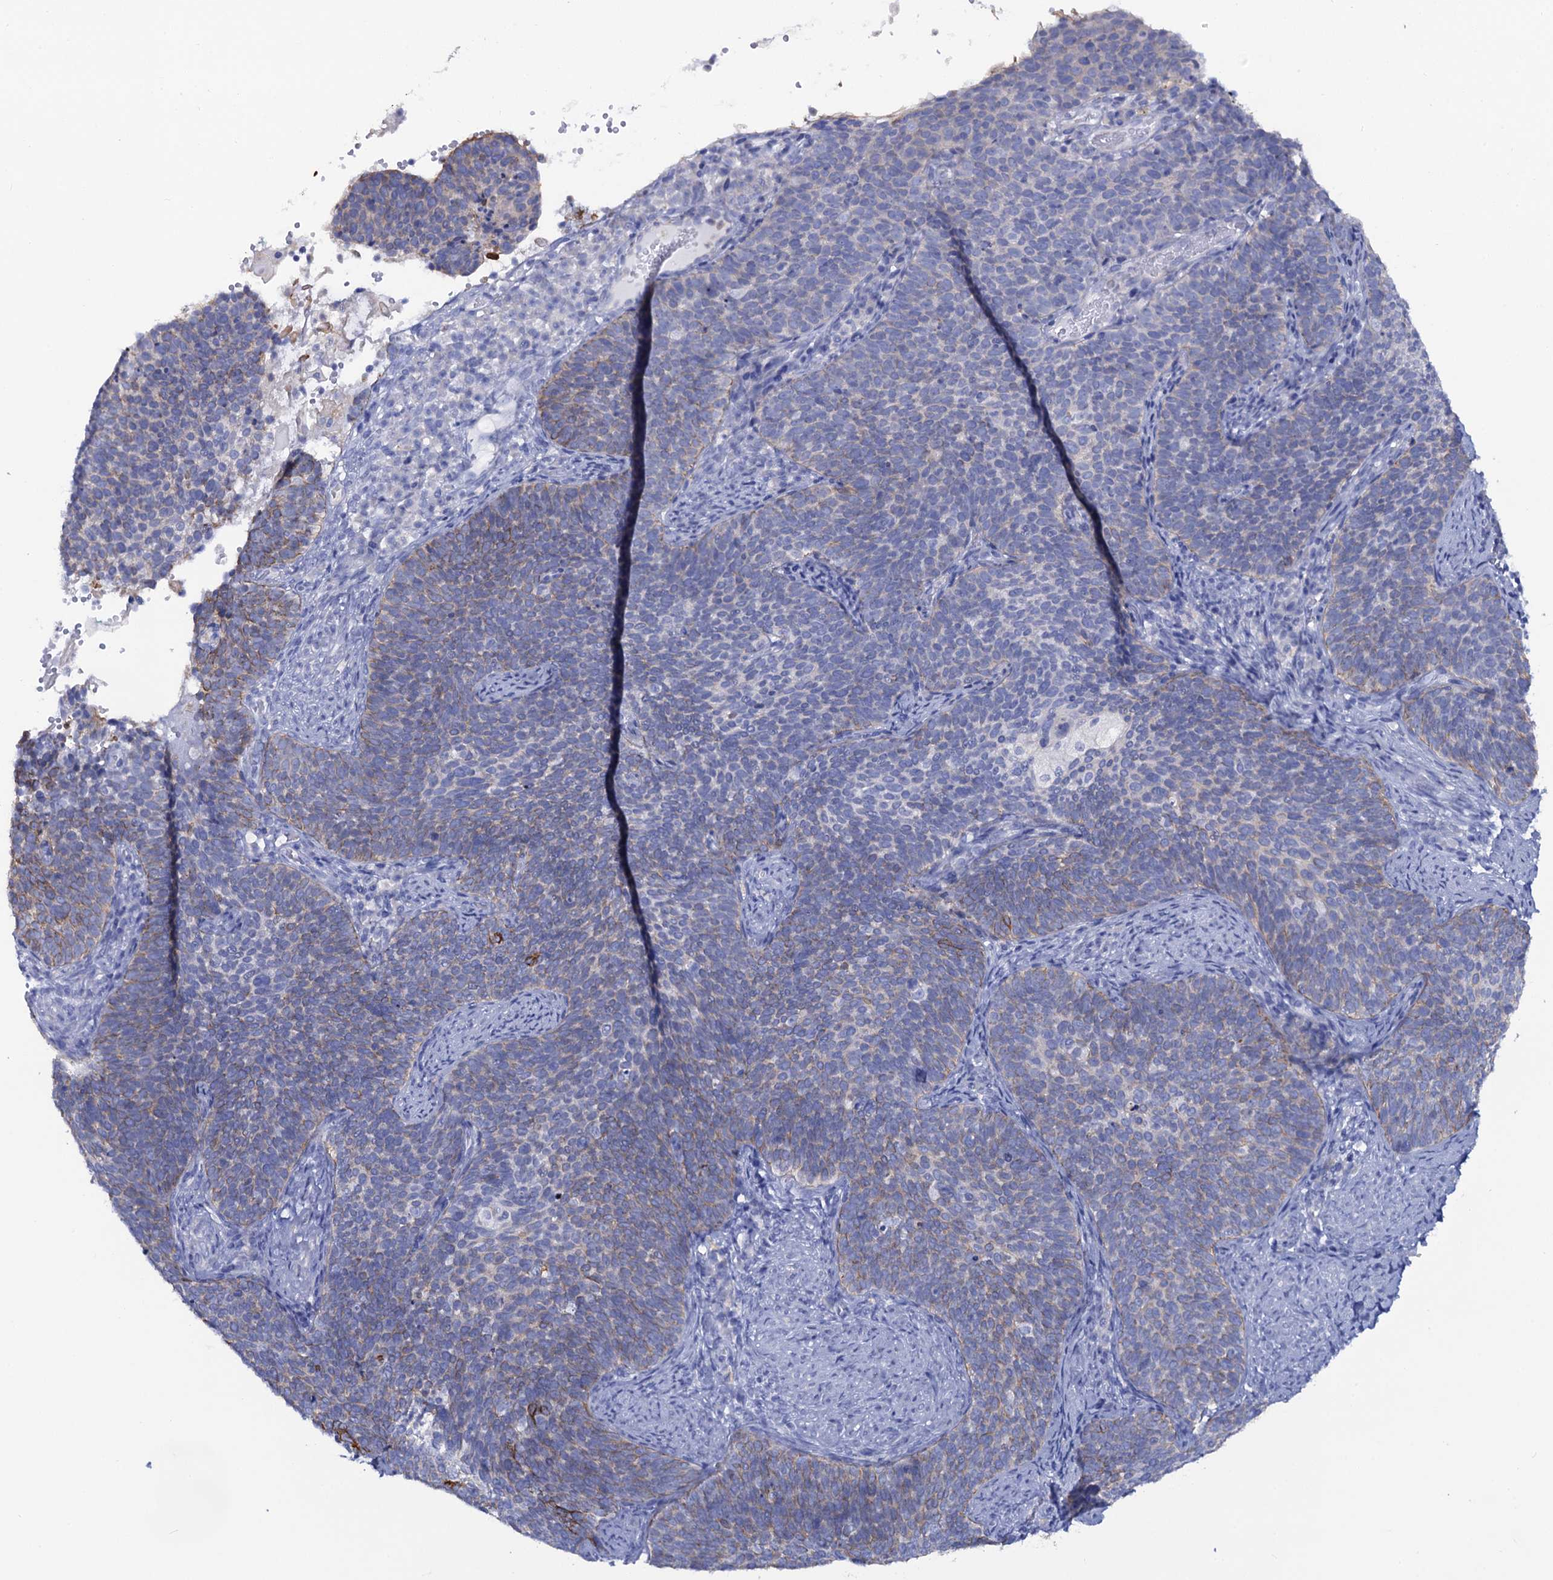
{"staining": {"intensity": "weak", "quantity": "<25%", "location": "cytoplasmic/membranous"}, "tissue": "cervical cancer", "cell_type": "Tumor cells", "image_type": "cancer", "snomed": [{"axis": "morphology", "description": "Normal tissue, NOS"}, {"axis": "morphology", "description": "Squamous cell carcinoma, NOS"}, {"axis": "topography", "description": "Cervix"}], "caption": "Tumor cells are negative for brown protein staining in cervical cancer (squamous cell carcinoma).", "gene": "RAB3IP", "patient": {"sex": "female", "age": 39}}